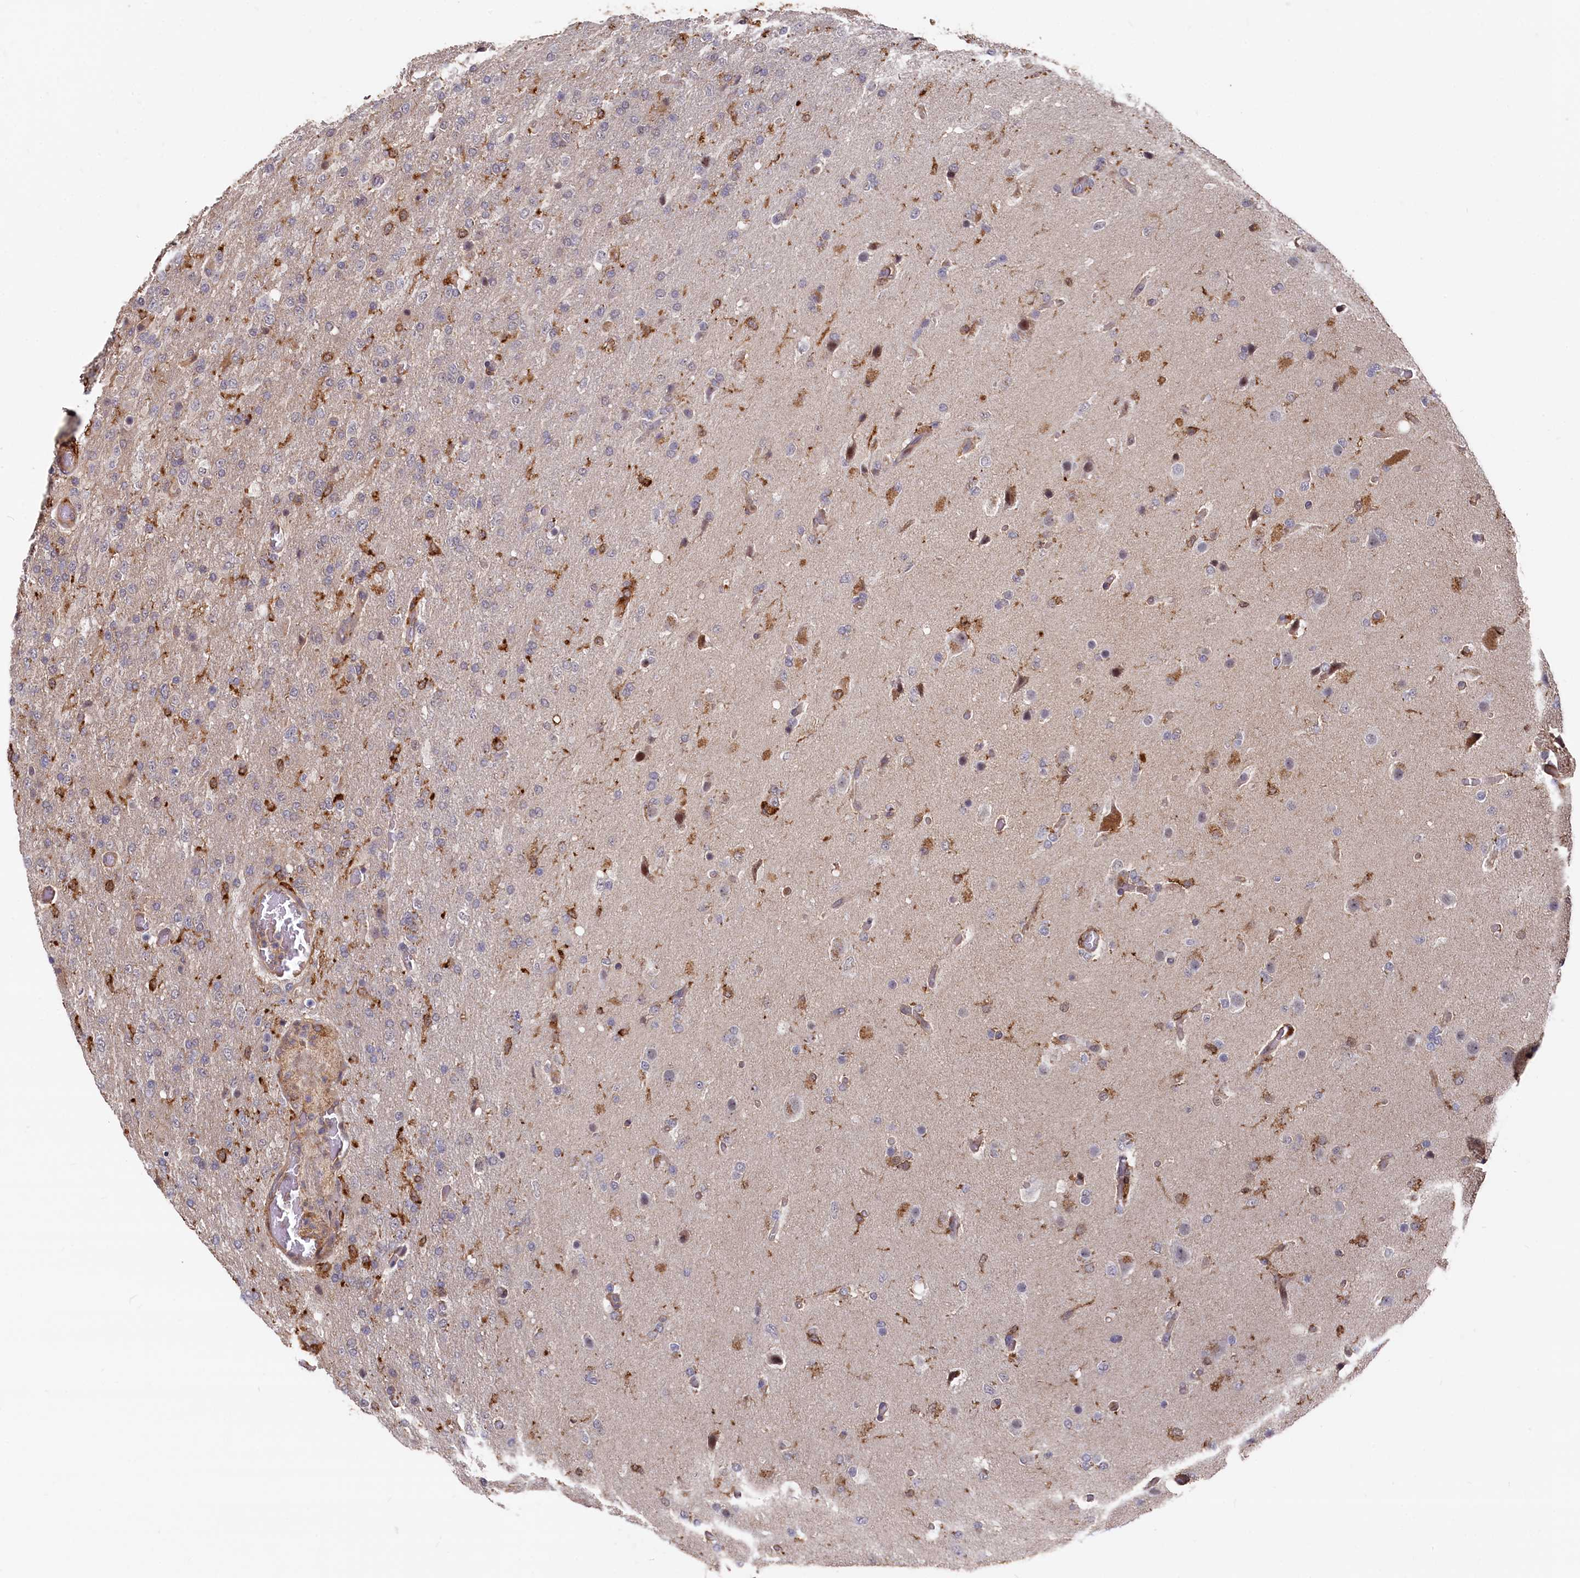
{"staining": {"intensity": "negative", "quantity": "none", "location": "none"}, "tissue": "glioma", "cell_type": "Tumor cells", "image_type": "cancer", "snomed": [{"axis": "morphology", "description": "Glioma, malignant, High grade"}, {"axis": "topography", "description": "Brain"}], "caption": "This is an immunohistochemistry (IHC) micrograph of glioma. There is no positivity in tumor cells.", "gene": "PLEKHO2", "patient": {"sex": "female", "age": 74}}